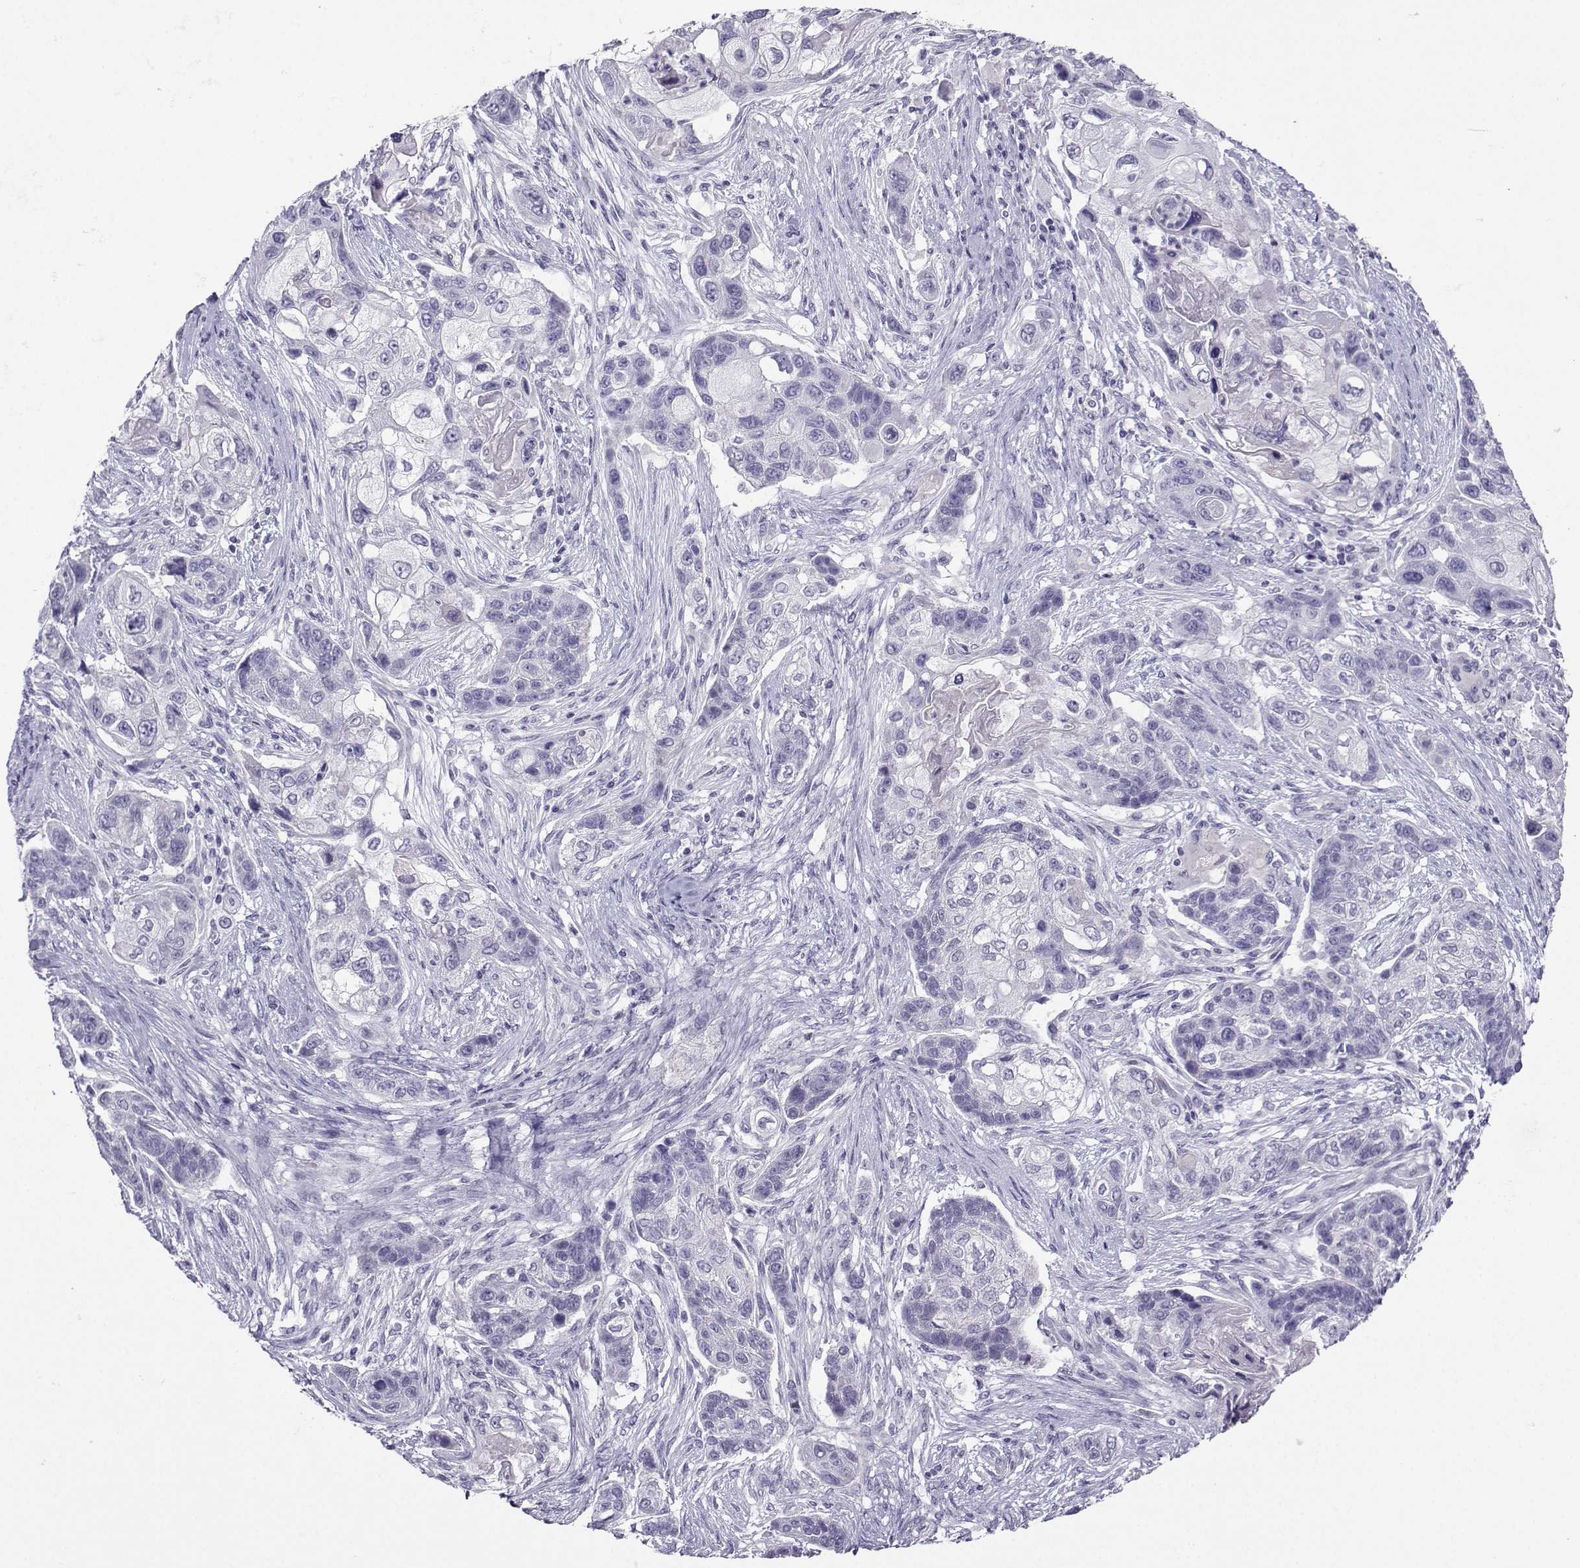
{"staining": {"intensity": "negative", "quantity": "none", "location": "none"}, "tissue": "lung cancer", "cell_type": "Tumor cells", "image_type": "cancer", "snomed": [{"axis": "morphology", "description": "Squamous cell carcinoma, NOS"}, {"axis": "topography", "description": "Lung"}], "caption": "IHC of lung cancer (squamous cell carcinoma) displays no staining in tumor cells.", "gene": "FBXO24", "patient": {"sex": "male", "age": 69}}